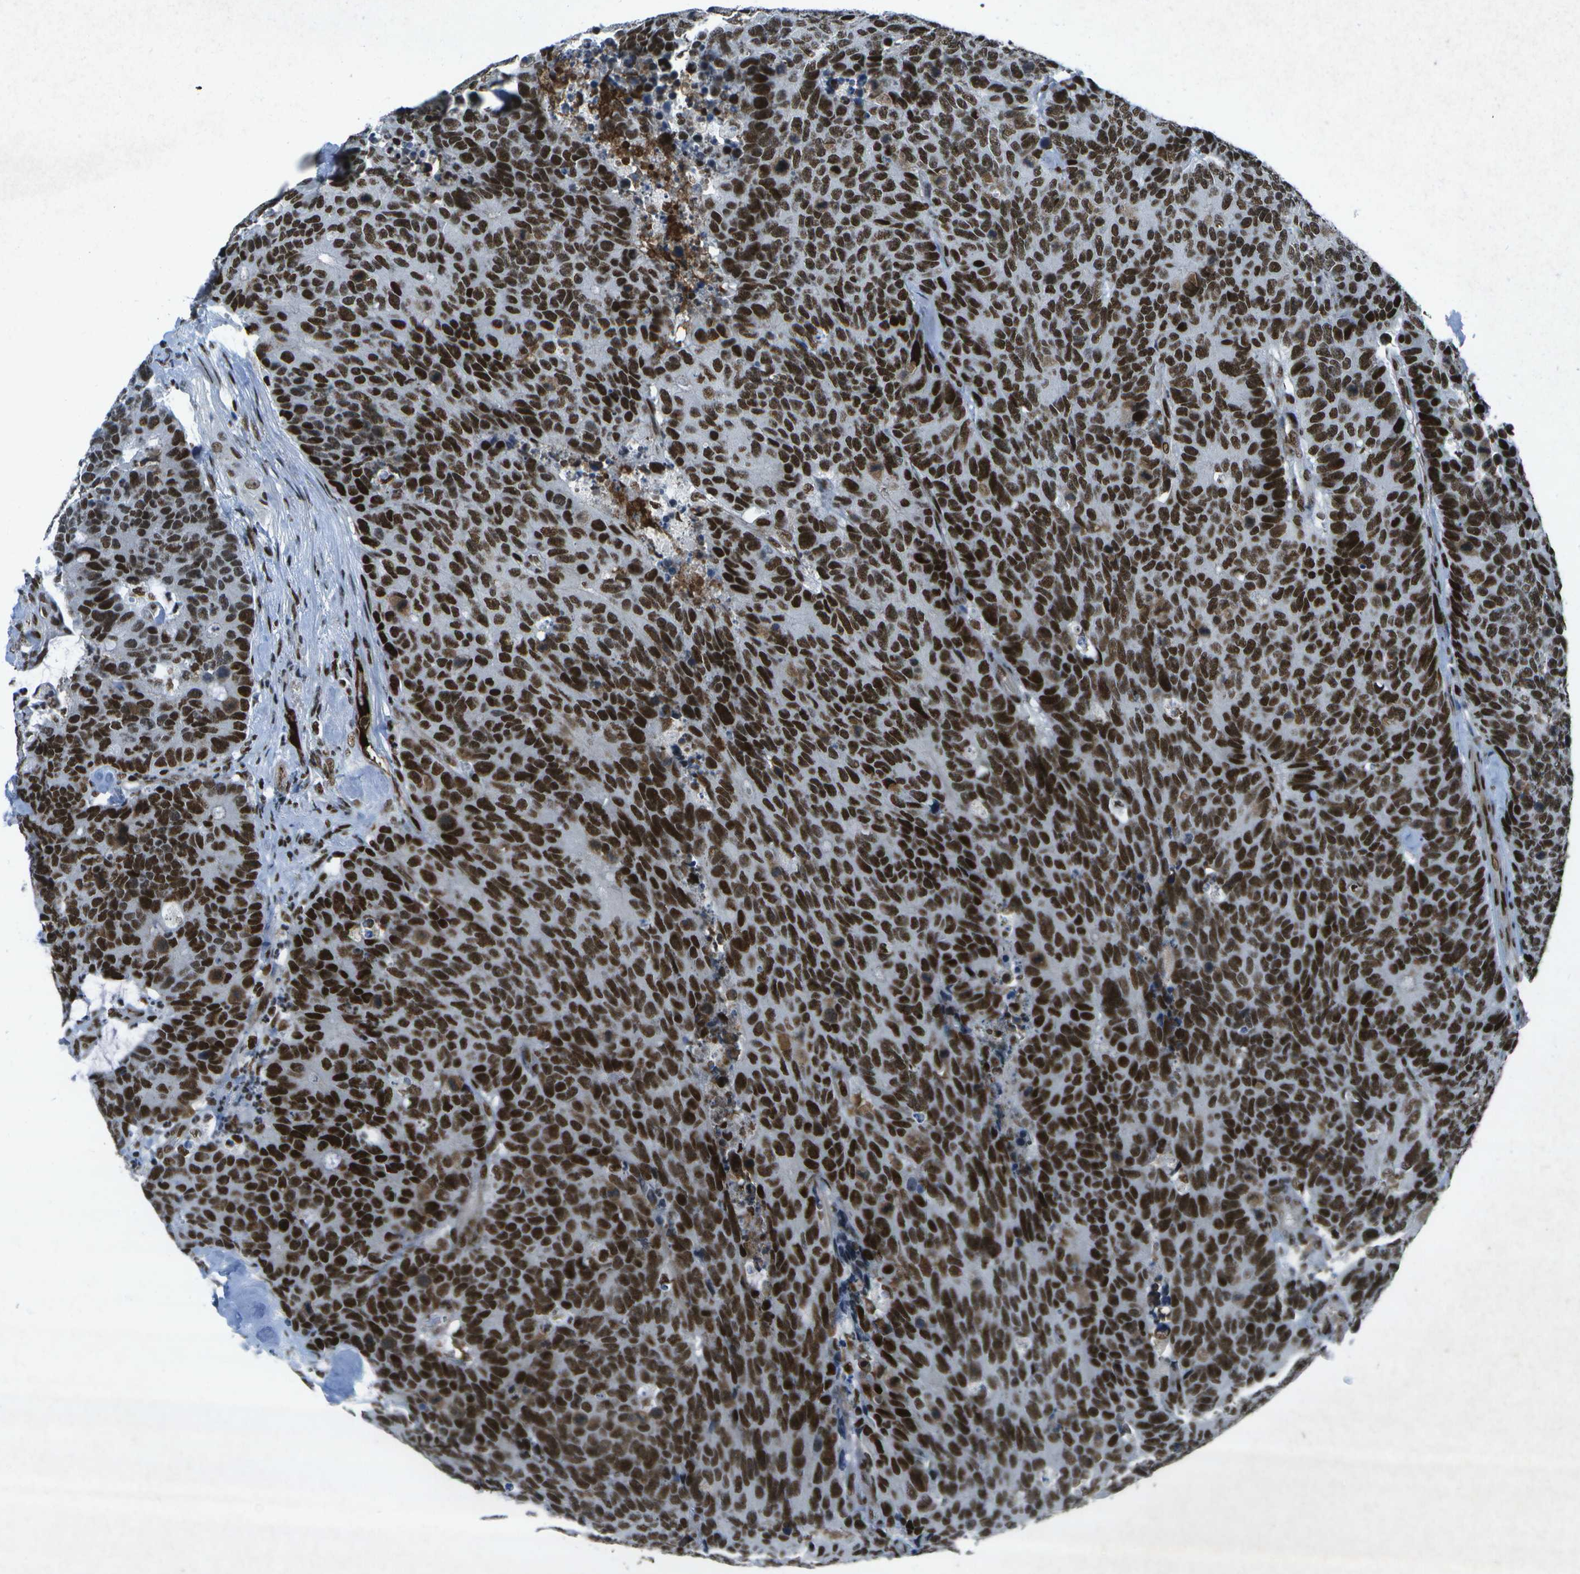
{"staining": {"intensity": "strong", "quantity": ">75%", "location": "nuclear"}, "tissue": "colorectal cancer", "cell_type": "Tumor cells", "image_type": "cancer", "snomed": [{"axis": "morphology", "description": "Adenocarcinoma, NOS"}, {"axis": "topography", "description": "Colon"}], "caption": "Immunohistochemical staining of human colorectal cancer exhibits high levels of strong nuclear protein positivity in about >75% of tumor cells.", "gene": "MTA2", "patient": {"sex": "female", "age": 86}}